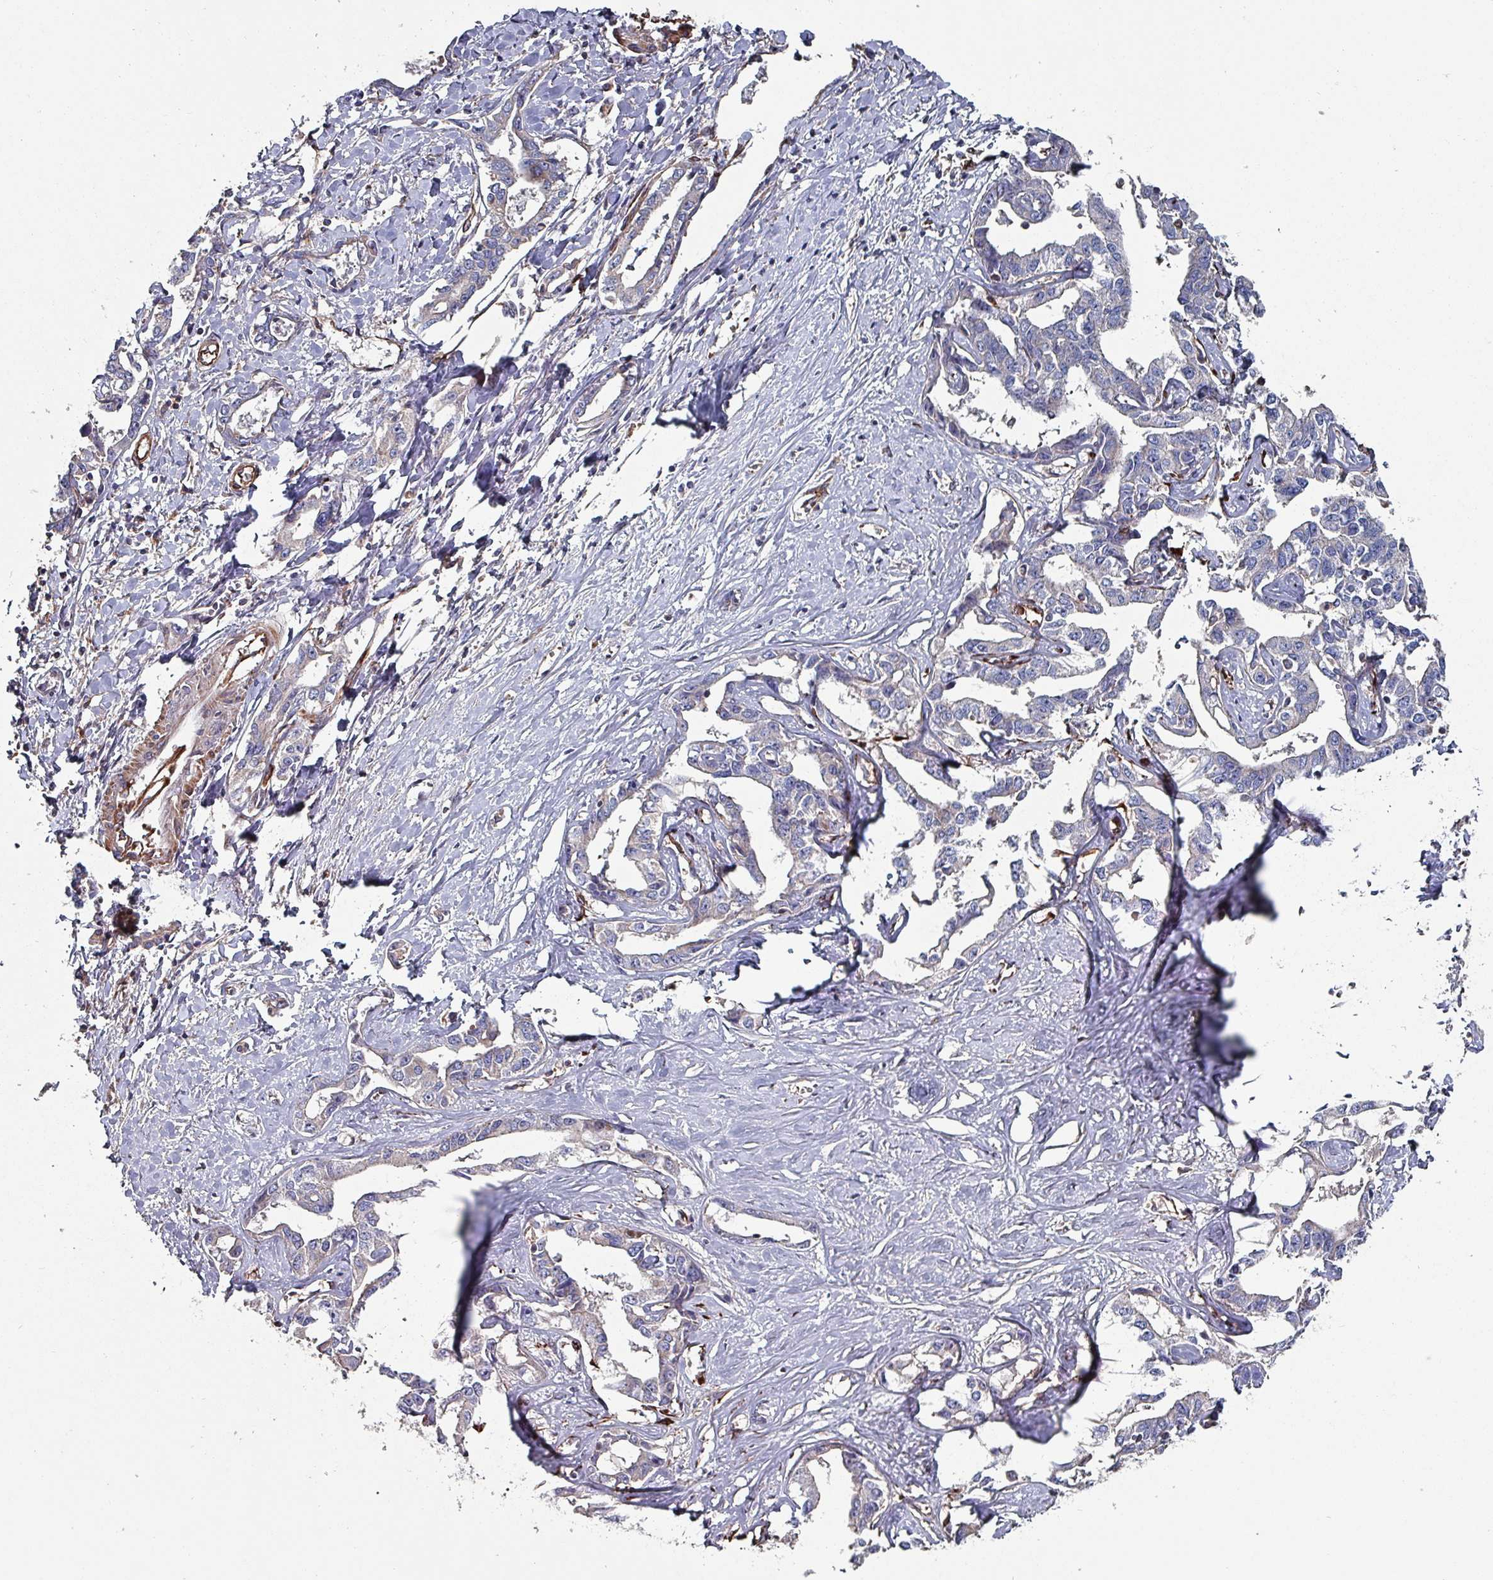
{"staining": {"intensity": "weak", "quantity": "<25%", "location": "cytoplasmic/membranous"}, "tissue": "liver cancer", "cell_type": "Tumor cells", "image_type": "cancer", "snomed": [{"axis": "morphology", "description": "Cholangiocarcinoma"}, {"axis": "topography", "description": "Liver"}], "caption": "Immunohistochemistry micrograph of neoplastic tissue: liver cancer (cholangiocarcinoma) stained with DAB reveals no significant protein positivity in tumor cells. (Stains: DAB immunohistochemistry with hematoxylin counter stain, Microscopy: brightfield microscopy at high magnification).", "gene": "ANO10", "patient": {"sex": "male", "age": 59}}